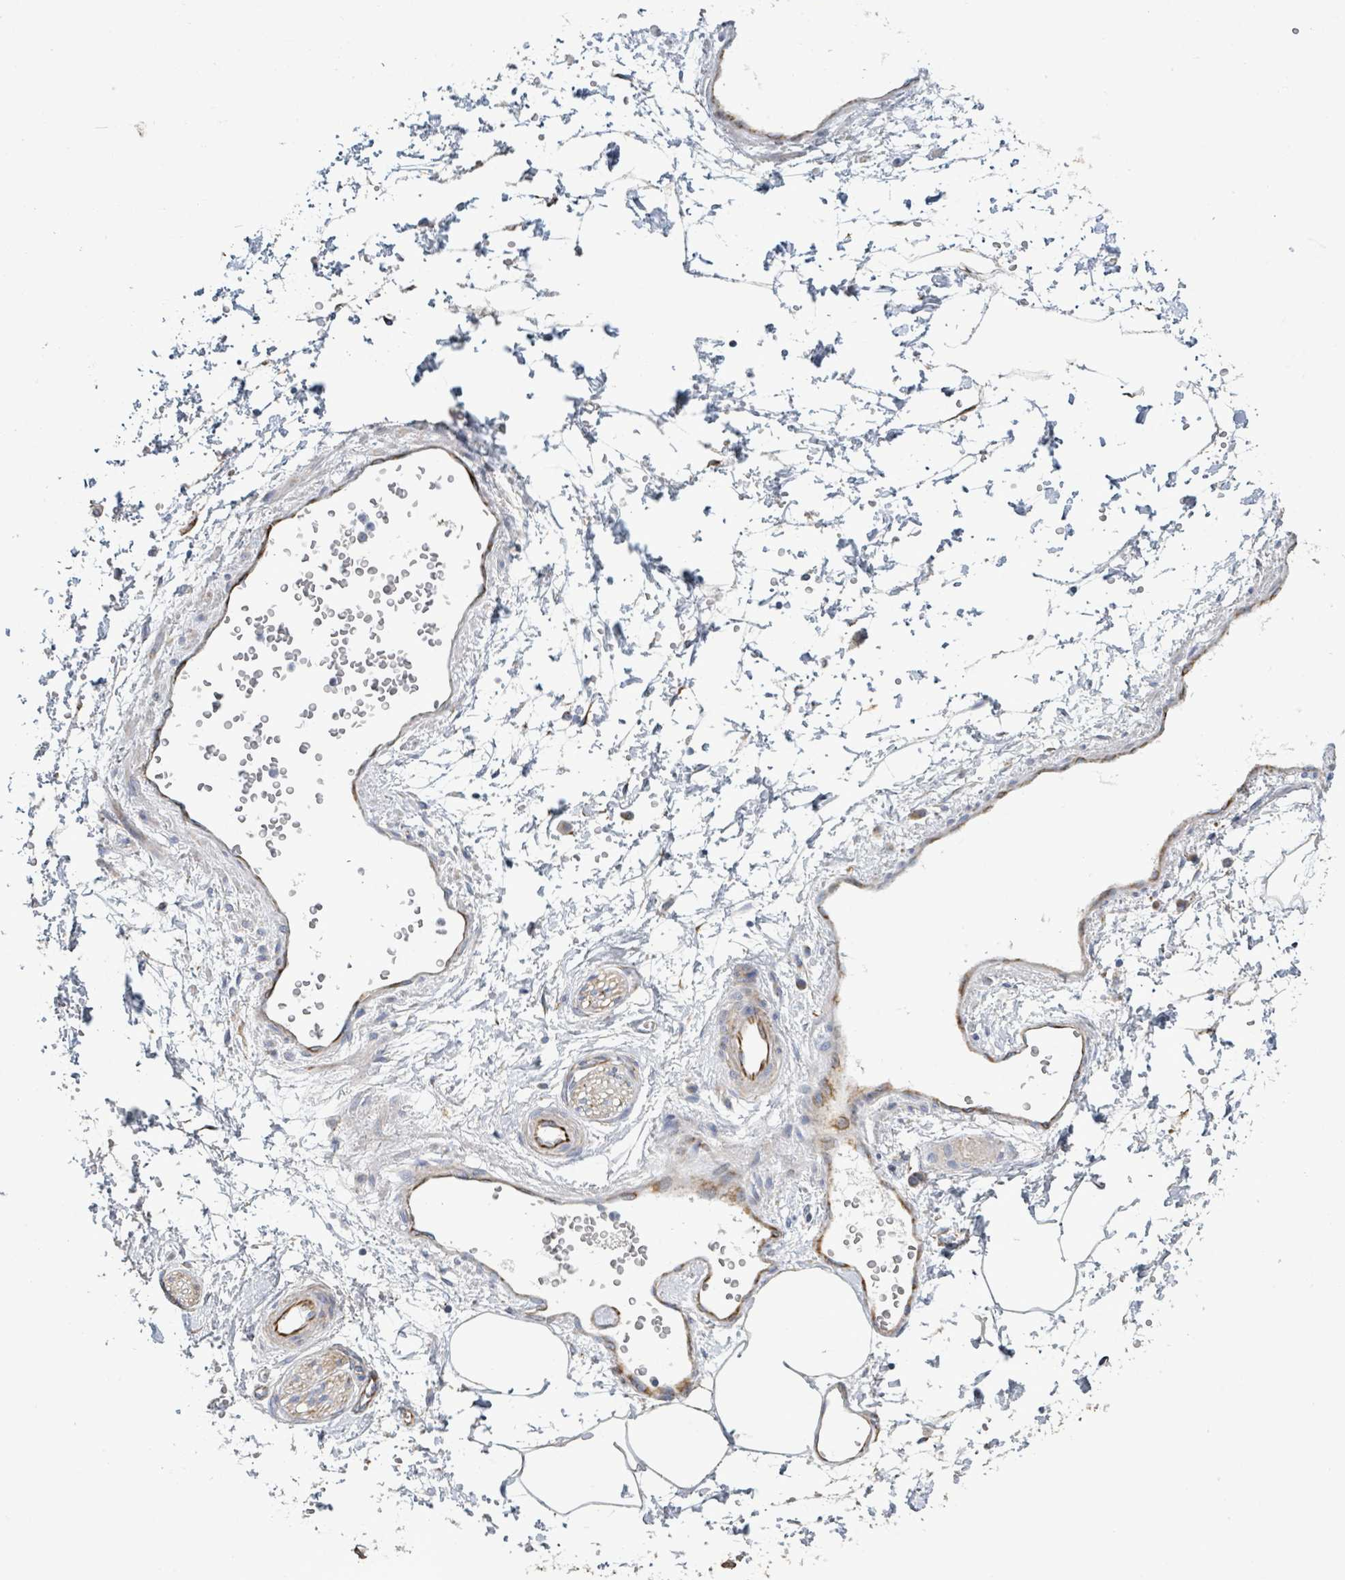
{"staining": {"intensity": "negative", "quantity": "none", "location": "none"}, "tissue": "adipose tissue", "cell_type": "Adipocytes", "image_type": "normal", "snomed": [{"axis": "morphology", "description": "Normal tissue, NOS"}, {"axis": "topography", "description": "Prostate"}, {"axis": "topography", "description": "Peripheral nerve tissue"}], "caption": "IHC image of benign adipose tissue stained for a protein (brown), which shows no positivity in adipocytes.", "gene": "ALG12", "patient": {"sex": "male", "age": 55}}